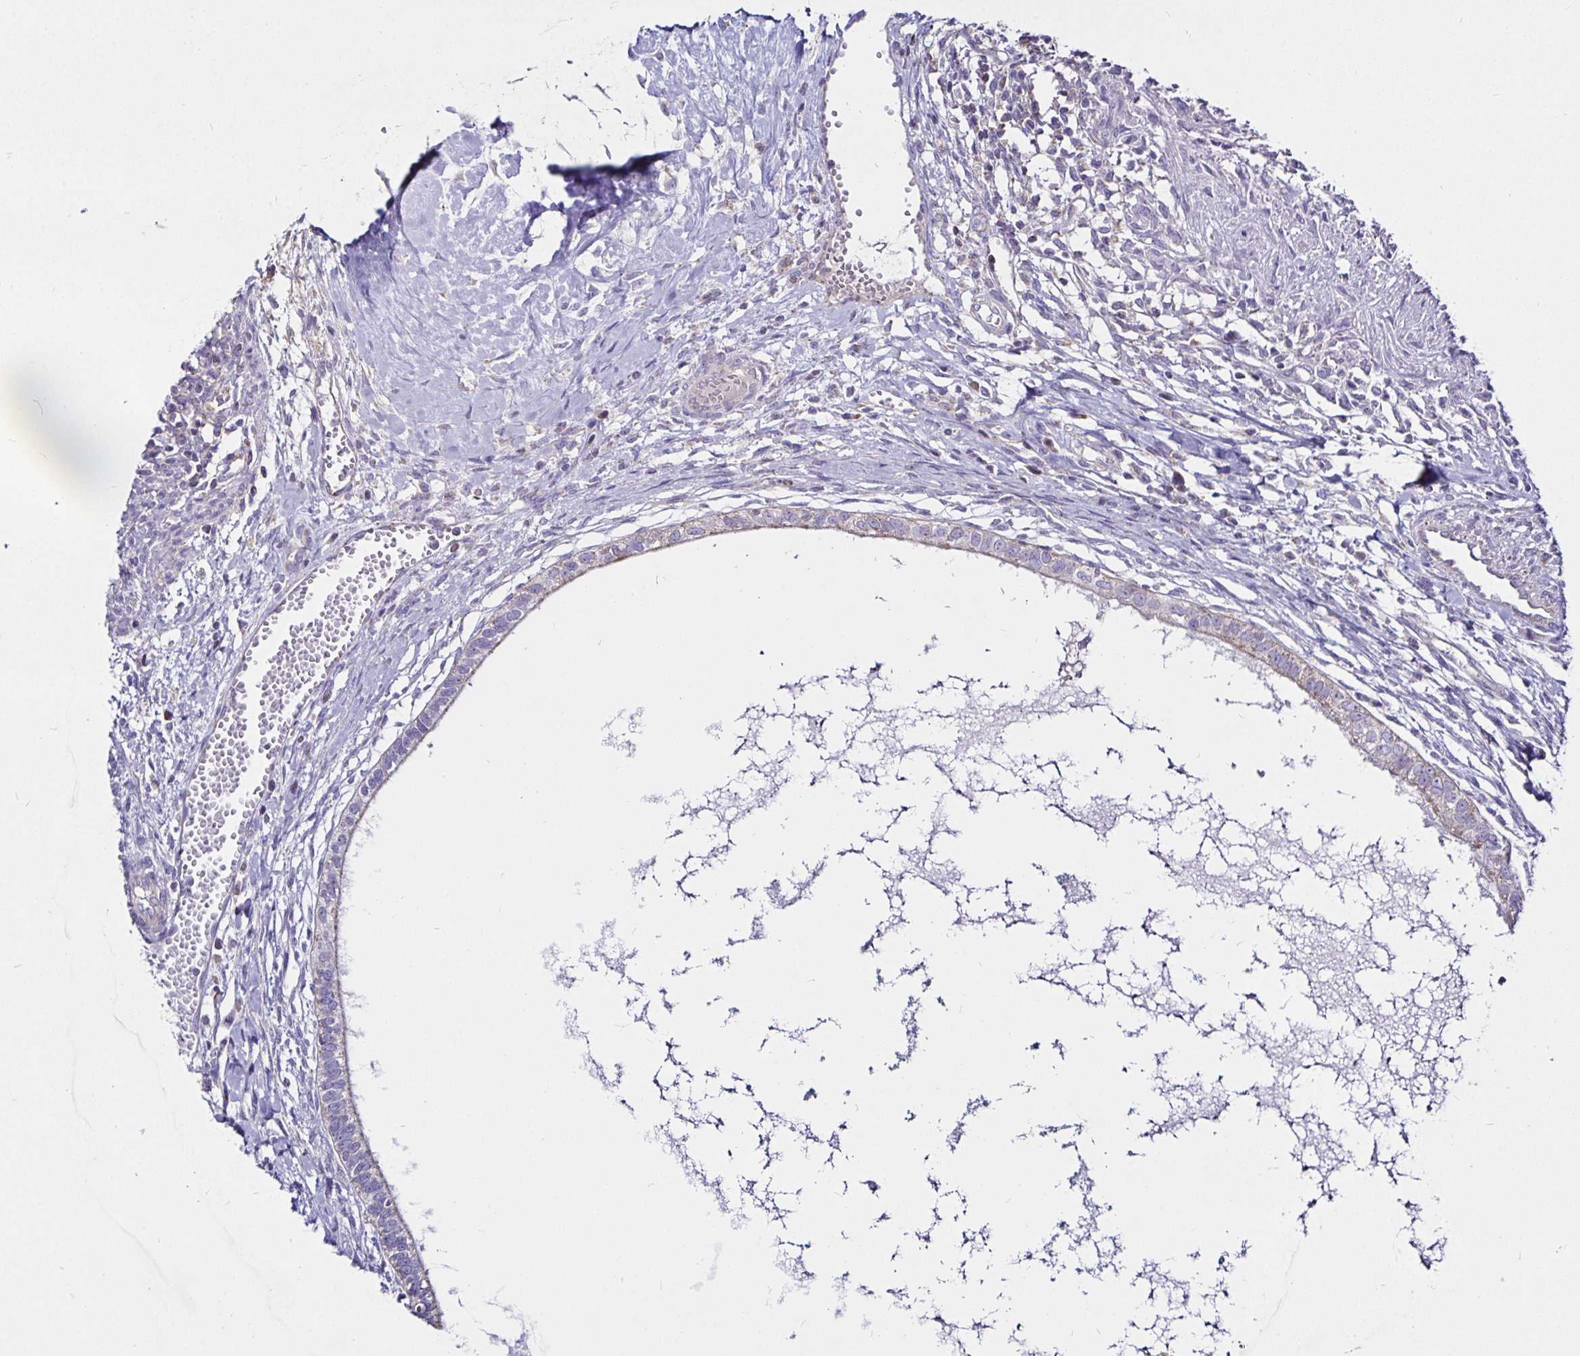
{"staining": {"intensity": "negative", "quantity": "none", "location": "none"}, "tissue": "testis cancer", "cell_type": "Tumor cells", "image_type": "cancer", "snomed": [{"axis": "morphology", "description": "Carcinoma, Embryonal, NOS"}, {"axis": "topography", "description": "Testis"}], "caption": "An immunohistochemistry (IHC) image of embryonal carcinoma (testis) is shown. There is no staining in tumor cells of embryonal carcinoma (testis).", "gene": "PGAM2", "patient": {"sex": "male", "age": 37}}